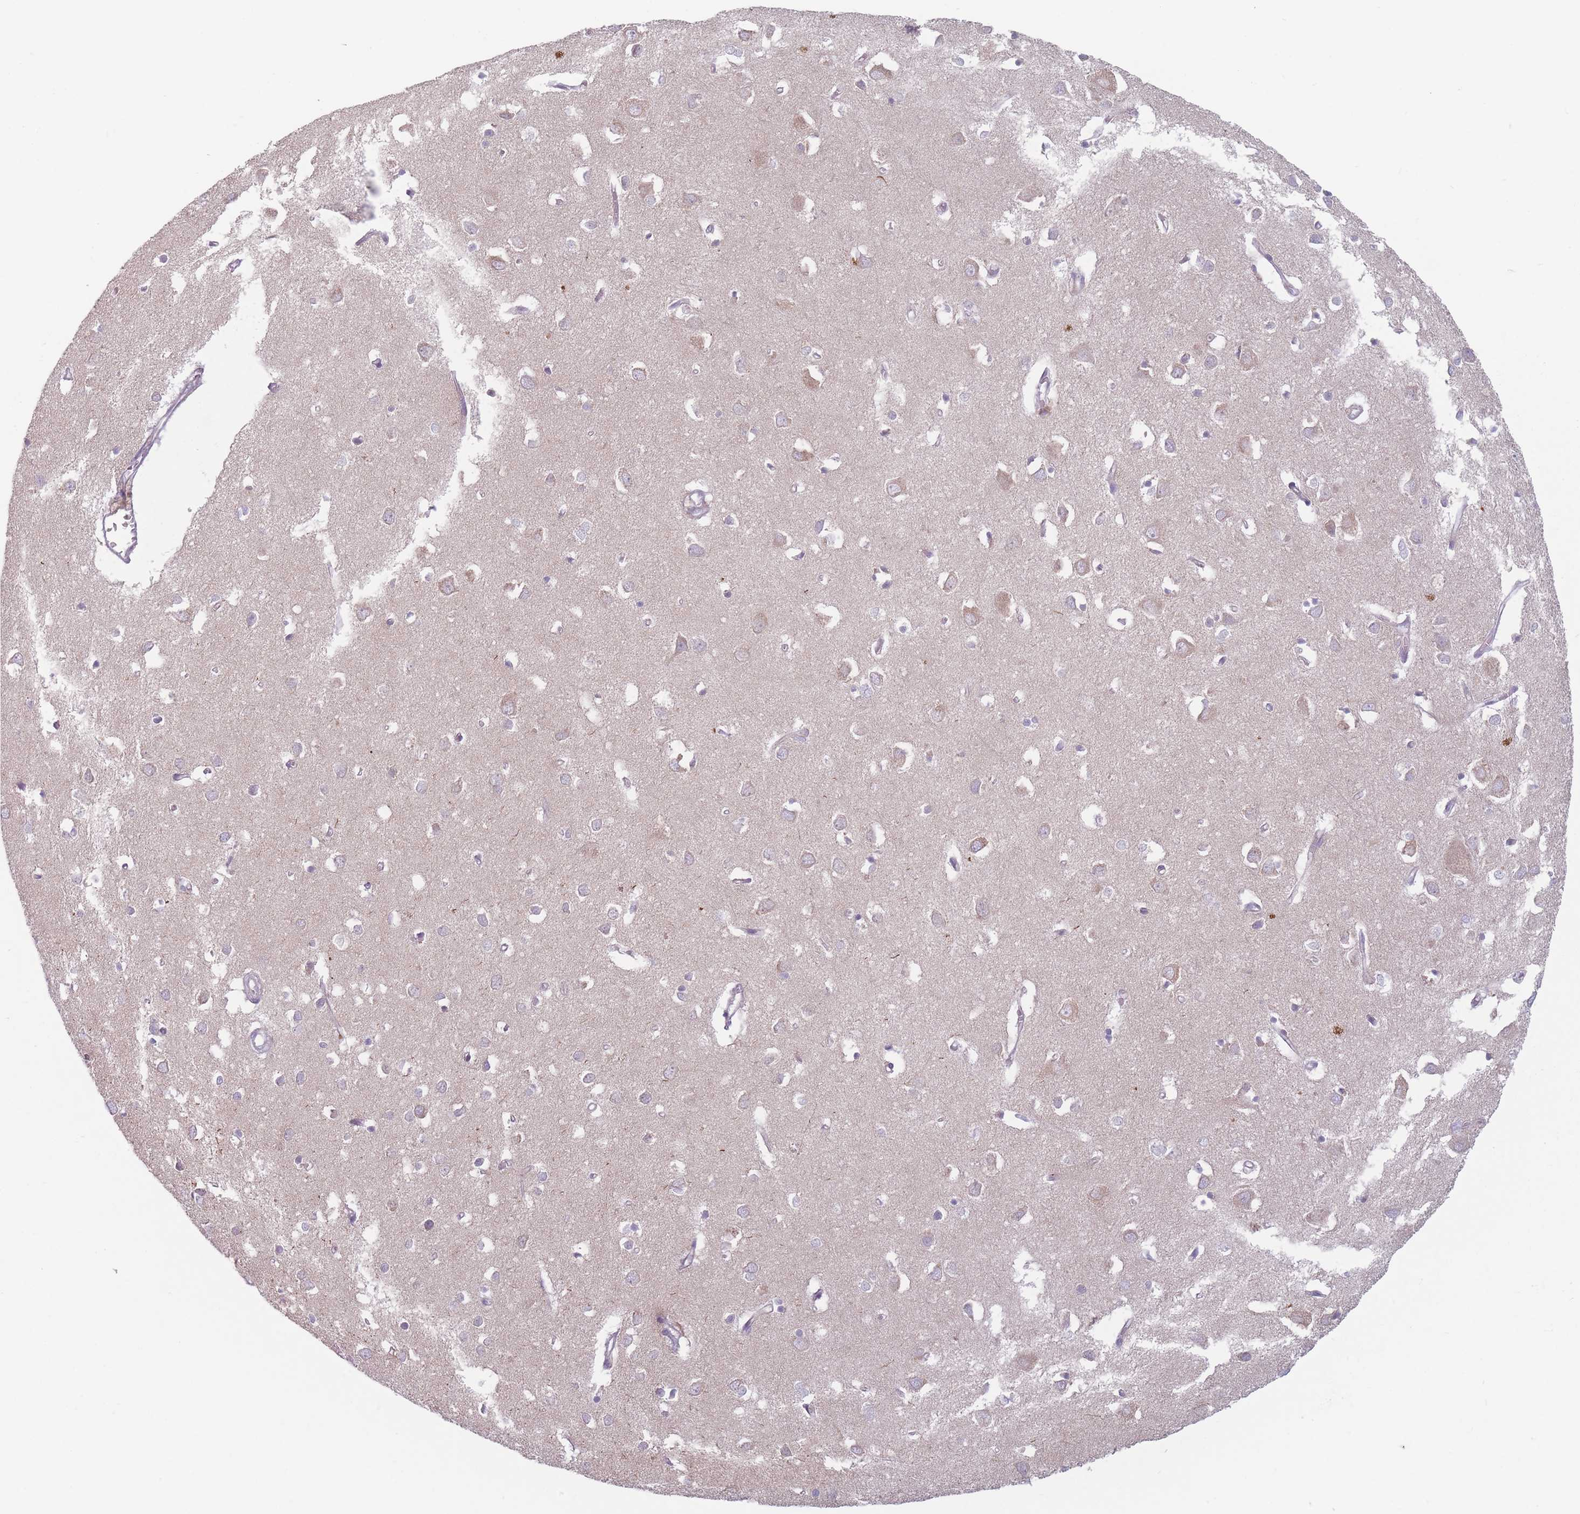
{"staining": {"intensity": "negative", "quantity": "none", "location": "none"}, "tissue": "cerebral cortex", "cell_type": "Endothelial cells", "image_type": "normal", "snomed": [{"axis": "morphology", "description": "Normal tissue, NOS"}, {"axis": "topography", "description": "Cerebral cortex"}], "caption": "Immunohistochemical staining of unremarkable cerebral cortex shows no significant staining in endothelial cells. (Brightfield microscopy of DAB (3,3'-diaminobenzidine) immunohistochemistry (IHC) at high magnification).", "gene": "HSBP1L1", "patient": {"sex": "female", "age": 64}}